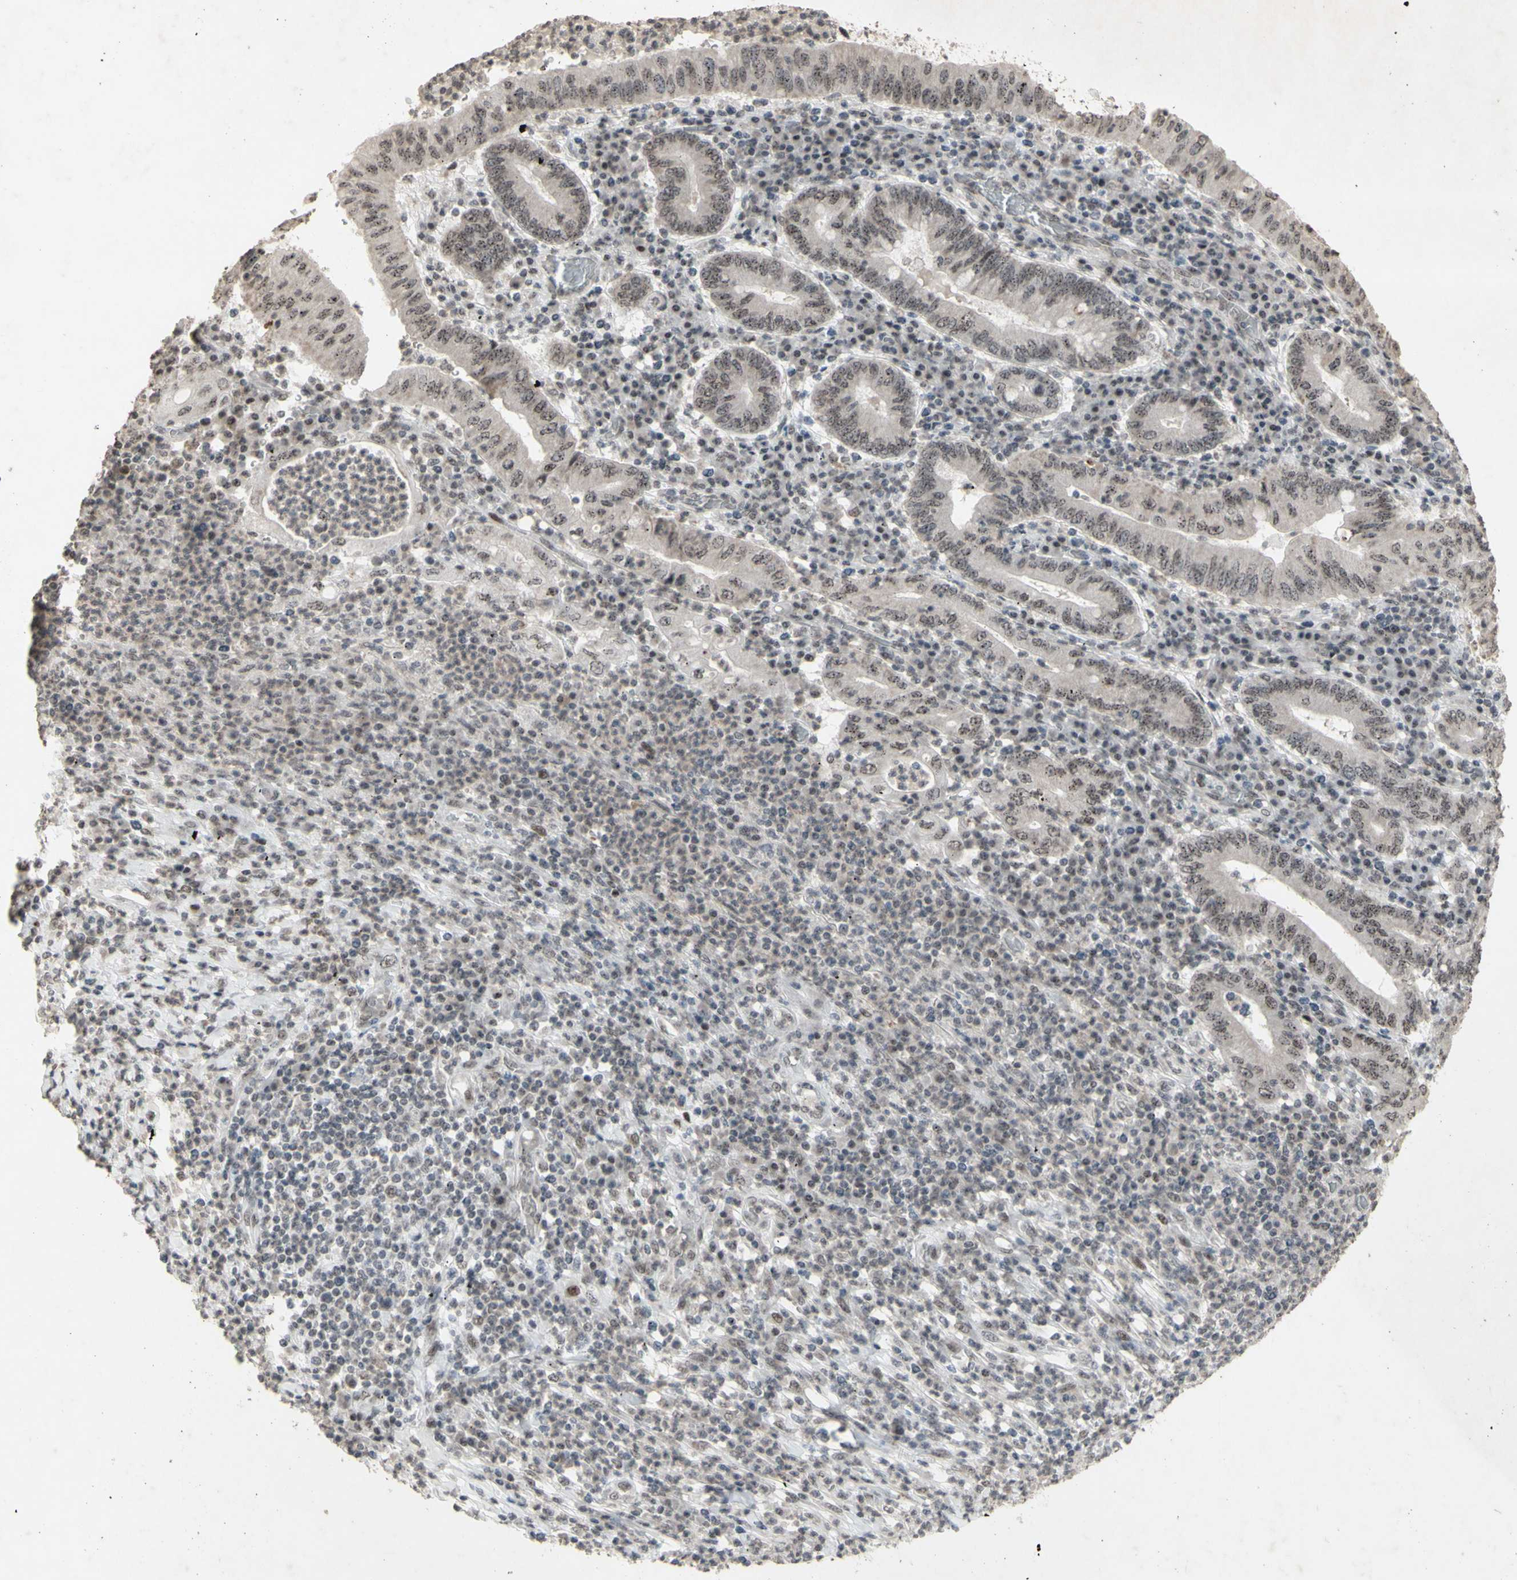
{"staining": {"intensity": "moderate", "quantity": ">75%", "location": "nuclear"}, "tissue": "stomach cancer", "cell_type": "Tumor cells", "image_type": "cancer", "snomed": [{"axis": "morphology", "description": "Normal tissue, NOS"}, {"axis": "morphology", "description": "Adenocarcinoma, NOS"}, {"axis": "topography", "description": "Esophagus"}, {"axis": "topography", "description": "Stomach, upper"}, {"axis": "topography", "description": "Peripheral nerve tissue"}], "caption": "Brown immunohistochemical staining in adenocarcinoma (stomach) reveals moderate nuclear expression in approximately >75% of tumor cells.", "gene": "CENPB", "patient": {"sex": "male", "age": 62}}